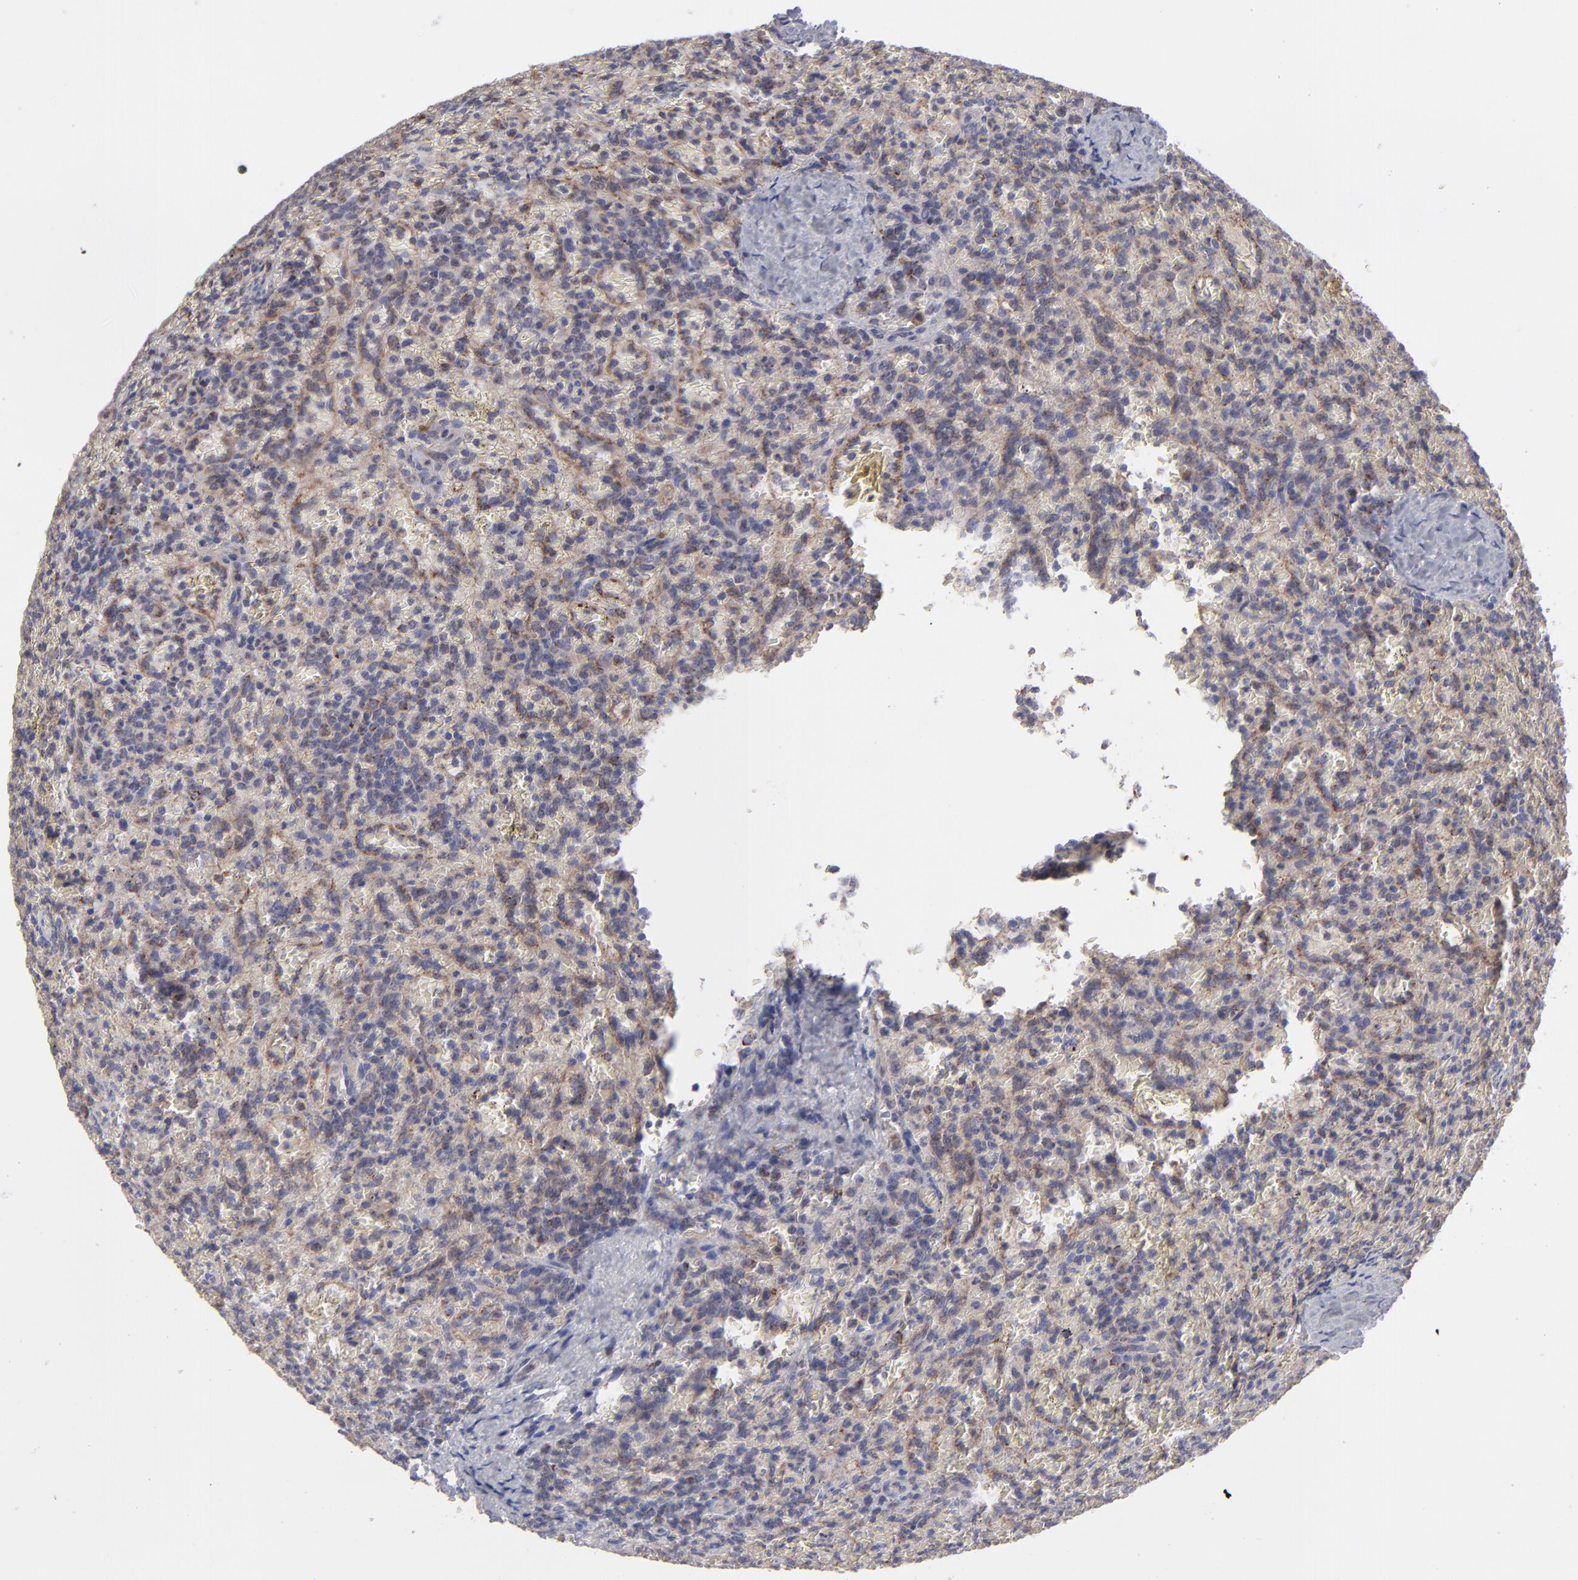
{"staining": {"intensity": "moderate", "quantity": "25%-75%", "location": "cytoplasmic/membranous"}, "tissue": "lymphoma", "cell_type": "Tumor cells", "image_type": "cancer", "snomed": [{"axis": "morphology", "description": "Malignant lymphoma, non-Hodgkin's type, Low grade"}, {"axis": "topography", "description": "Spleen"}], "caption": "Immunohistochemical staining of human lymphoma displays medium levels of moderate cytoplasmic/membranous protein positivity in about 25%-75% of tumor cells.", "gene": "HCCS", "patient": {"sex": "female", "age": 64}}